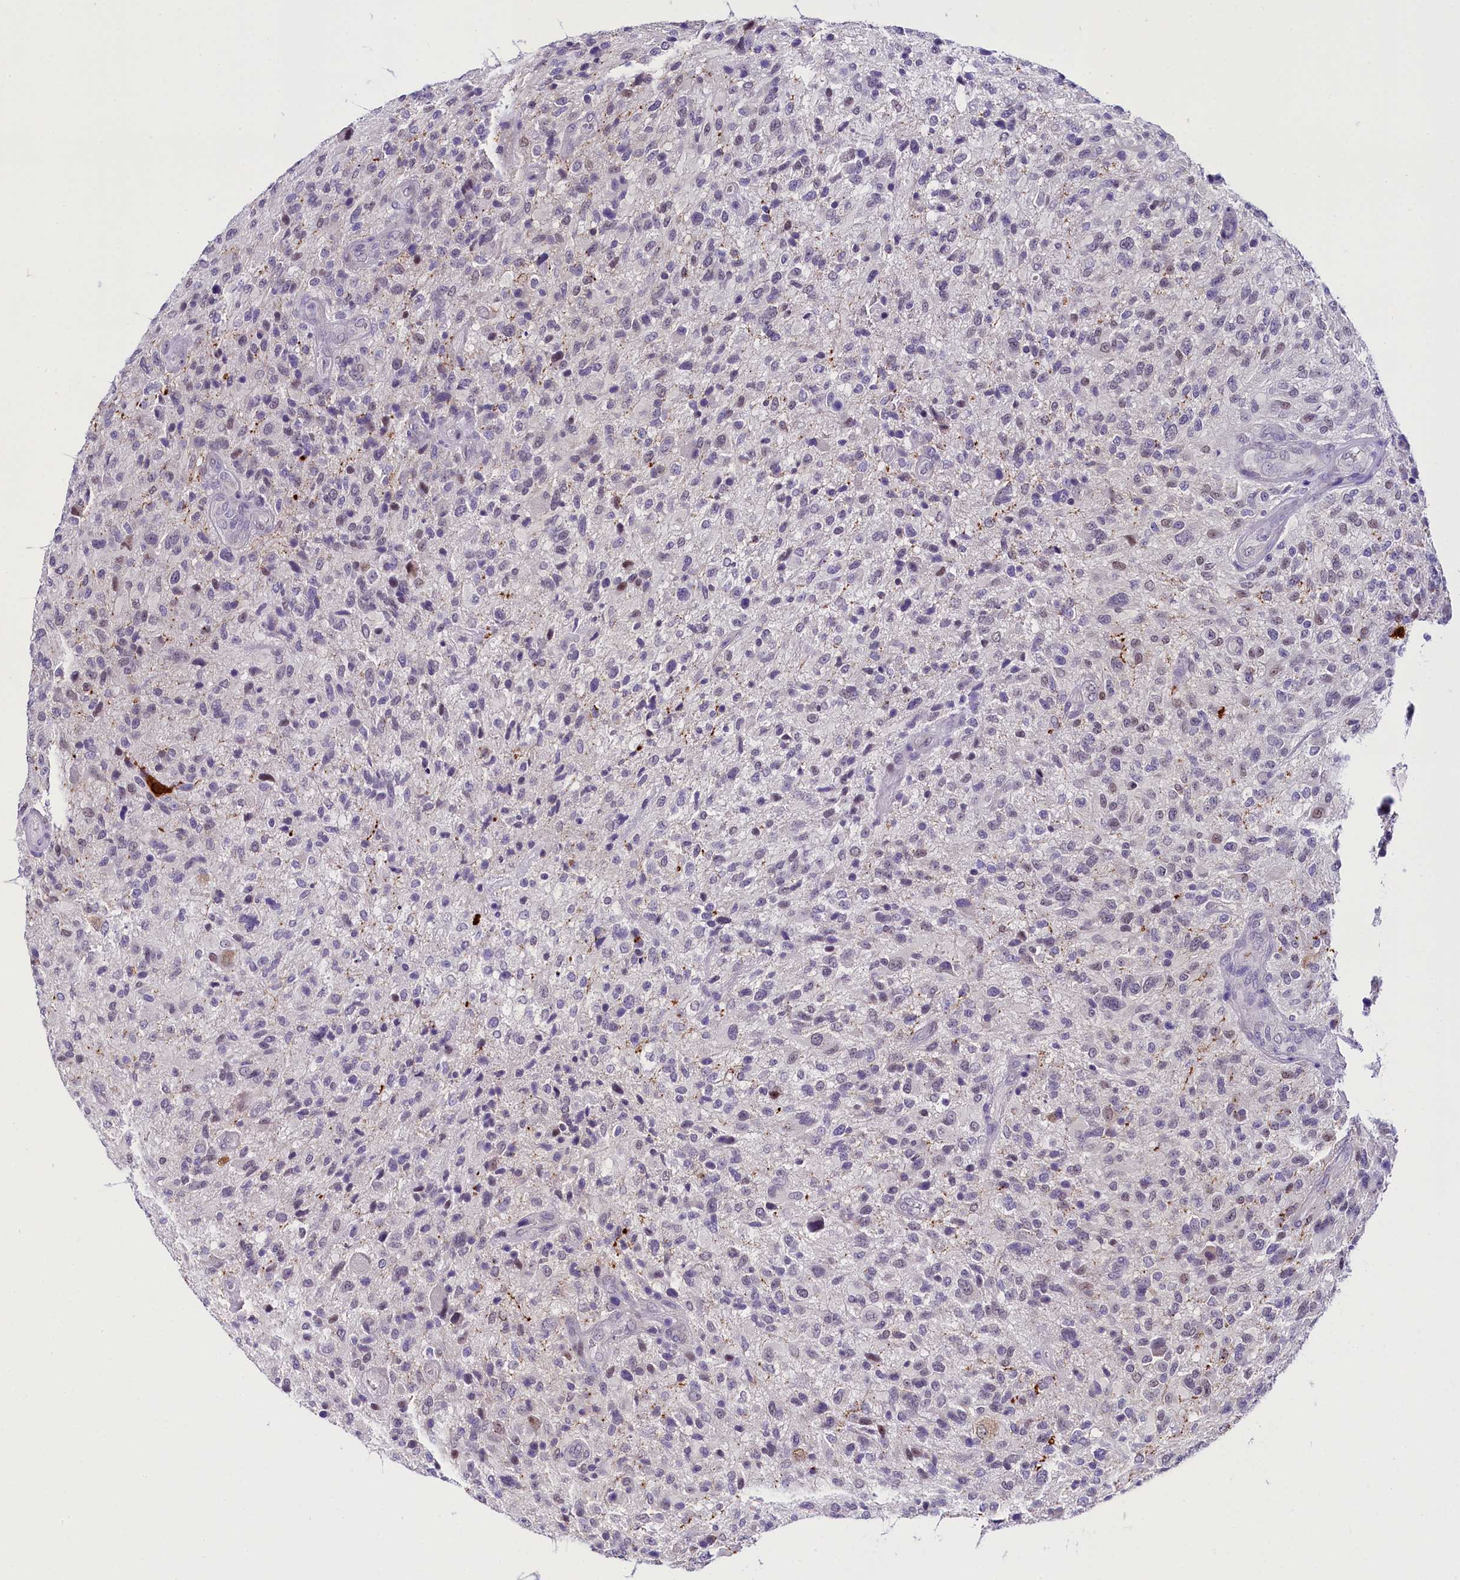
{"staining": {"intensity": "weak", "quantity": "<25%", "location": "nuclear"}, "tissue": "glioma", "cell_type": "Tumor cells", "image_type": "cancer", "snomed": [{"axis": "morphology", "description": "Glioma, malignant, High grade"}, {"axis": "topography", "description": "Brain"}], "caption": "DAB (3,3'-diaminobenzidine) immunohistochemical staining of malignant high-grade glioma reveals no significant positivity in tumor cells.", "gene": "OSGEP", "patient": {"sex": "male", "age": 47}}